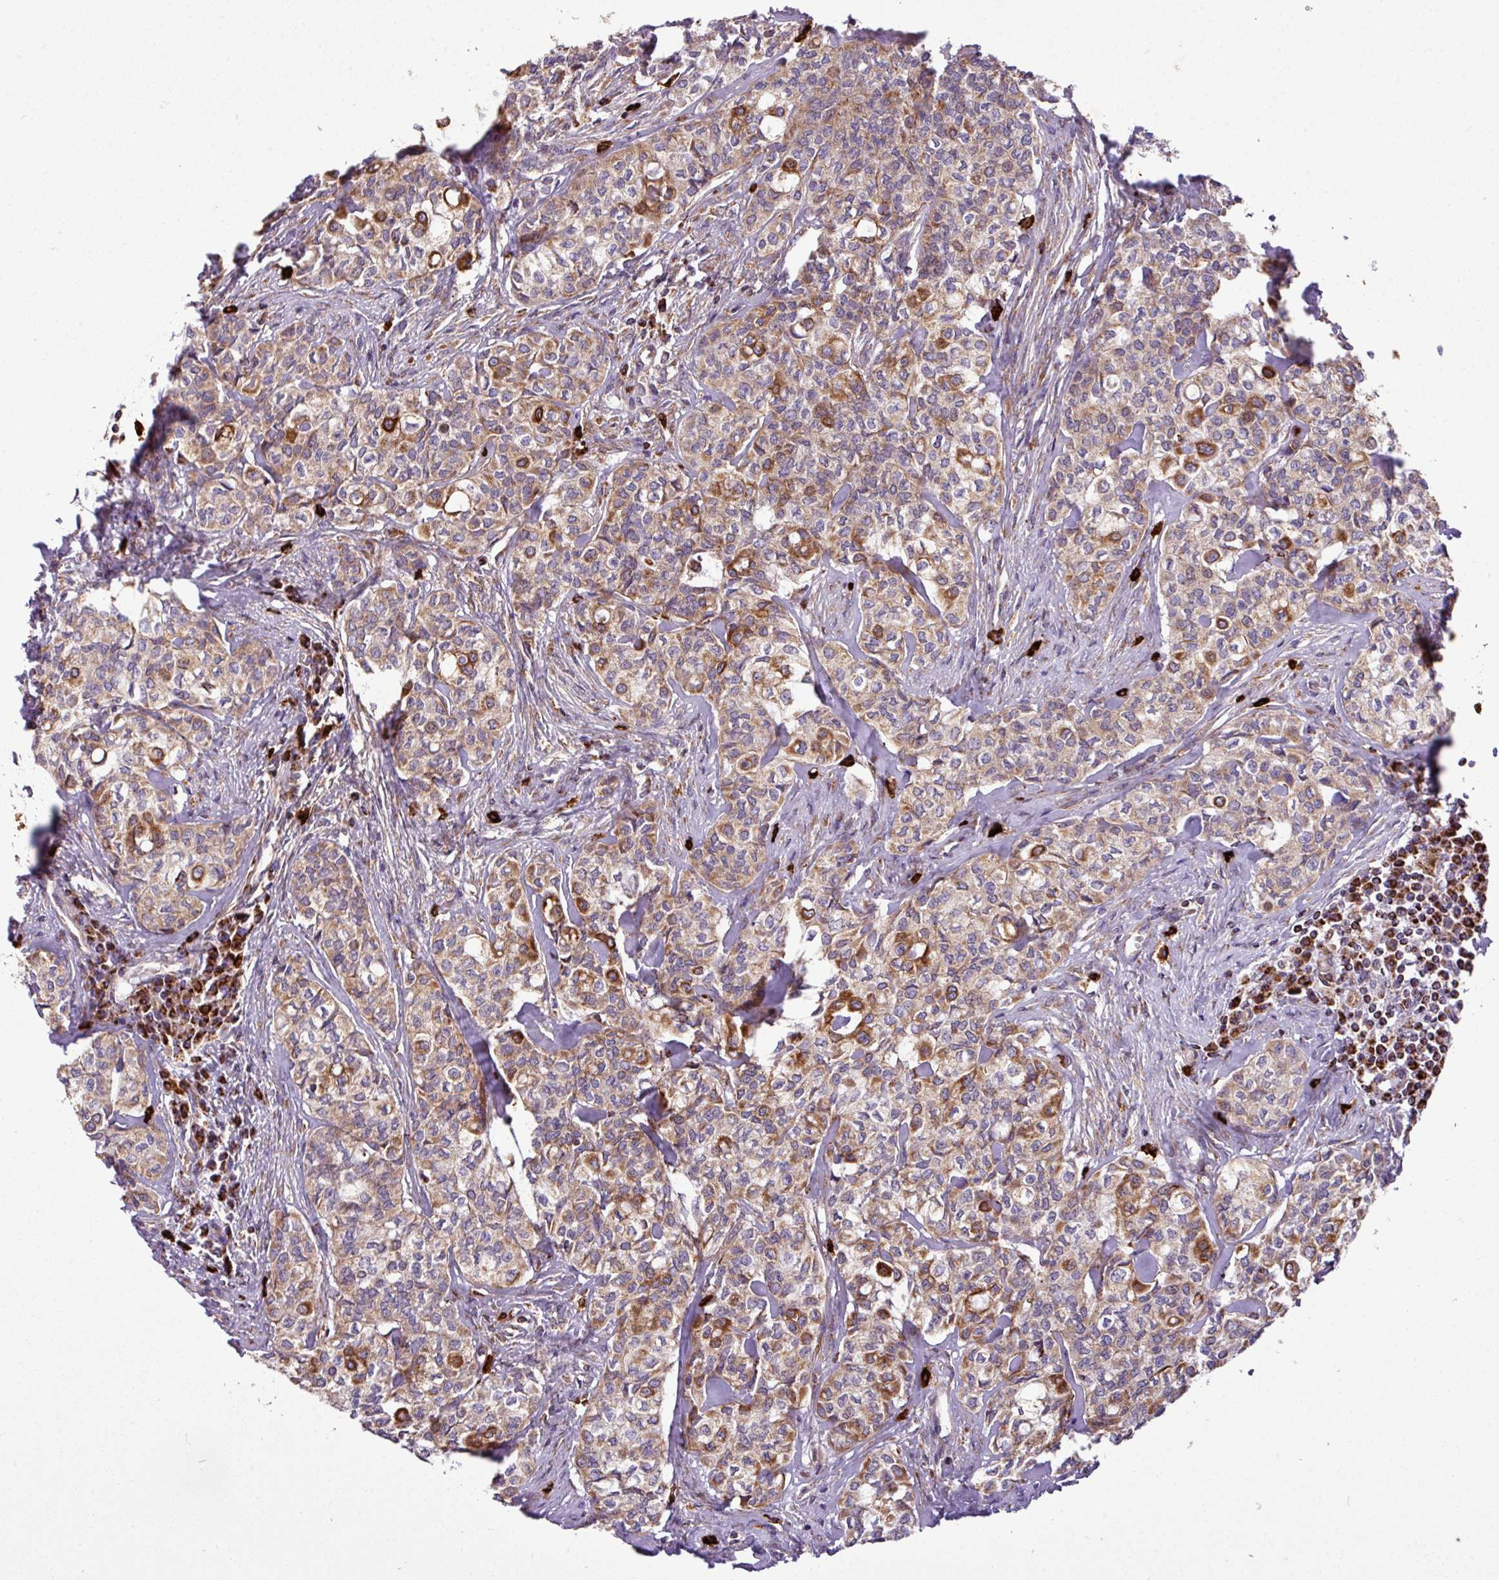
{"staining": {"intensity": "moderate", "quantity": "25%-75%", "location": "cytoplasmic/membranous"}, "tissue": "head and neck cancer", "cell_type": "Tumor cells", "image_type": "cancer", "snomed": [{"axis": "morphology", "description": "Adenocarcinoma, NOS"}, {"axis": "topography", "description": "Head-Neck"}], "caption": "A brown stain highlights moderate cytoplasmic/membranous staining of a protein in head and neck adenocarcinoma tumor cells.", "gene": "ZNF569", "patient": {"sex": "male", "age": 81}}